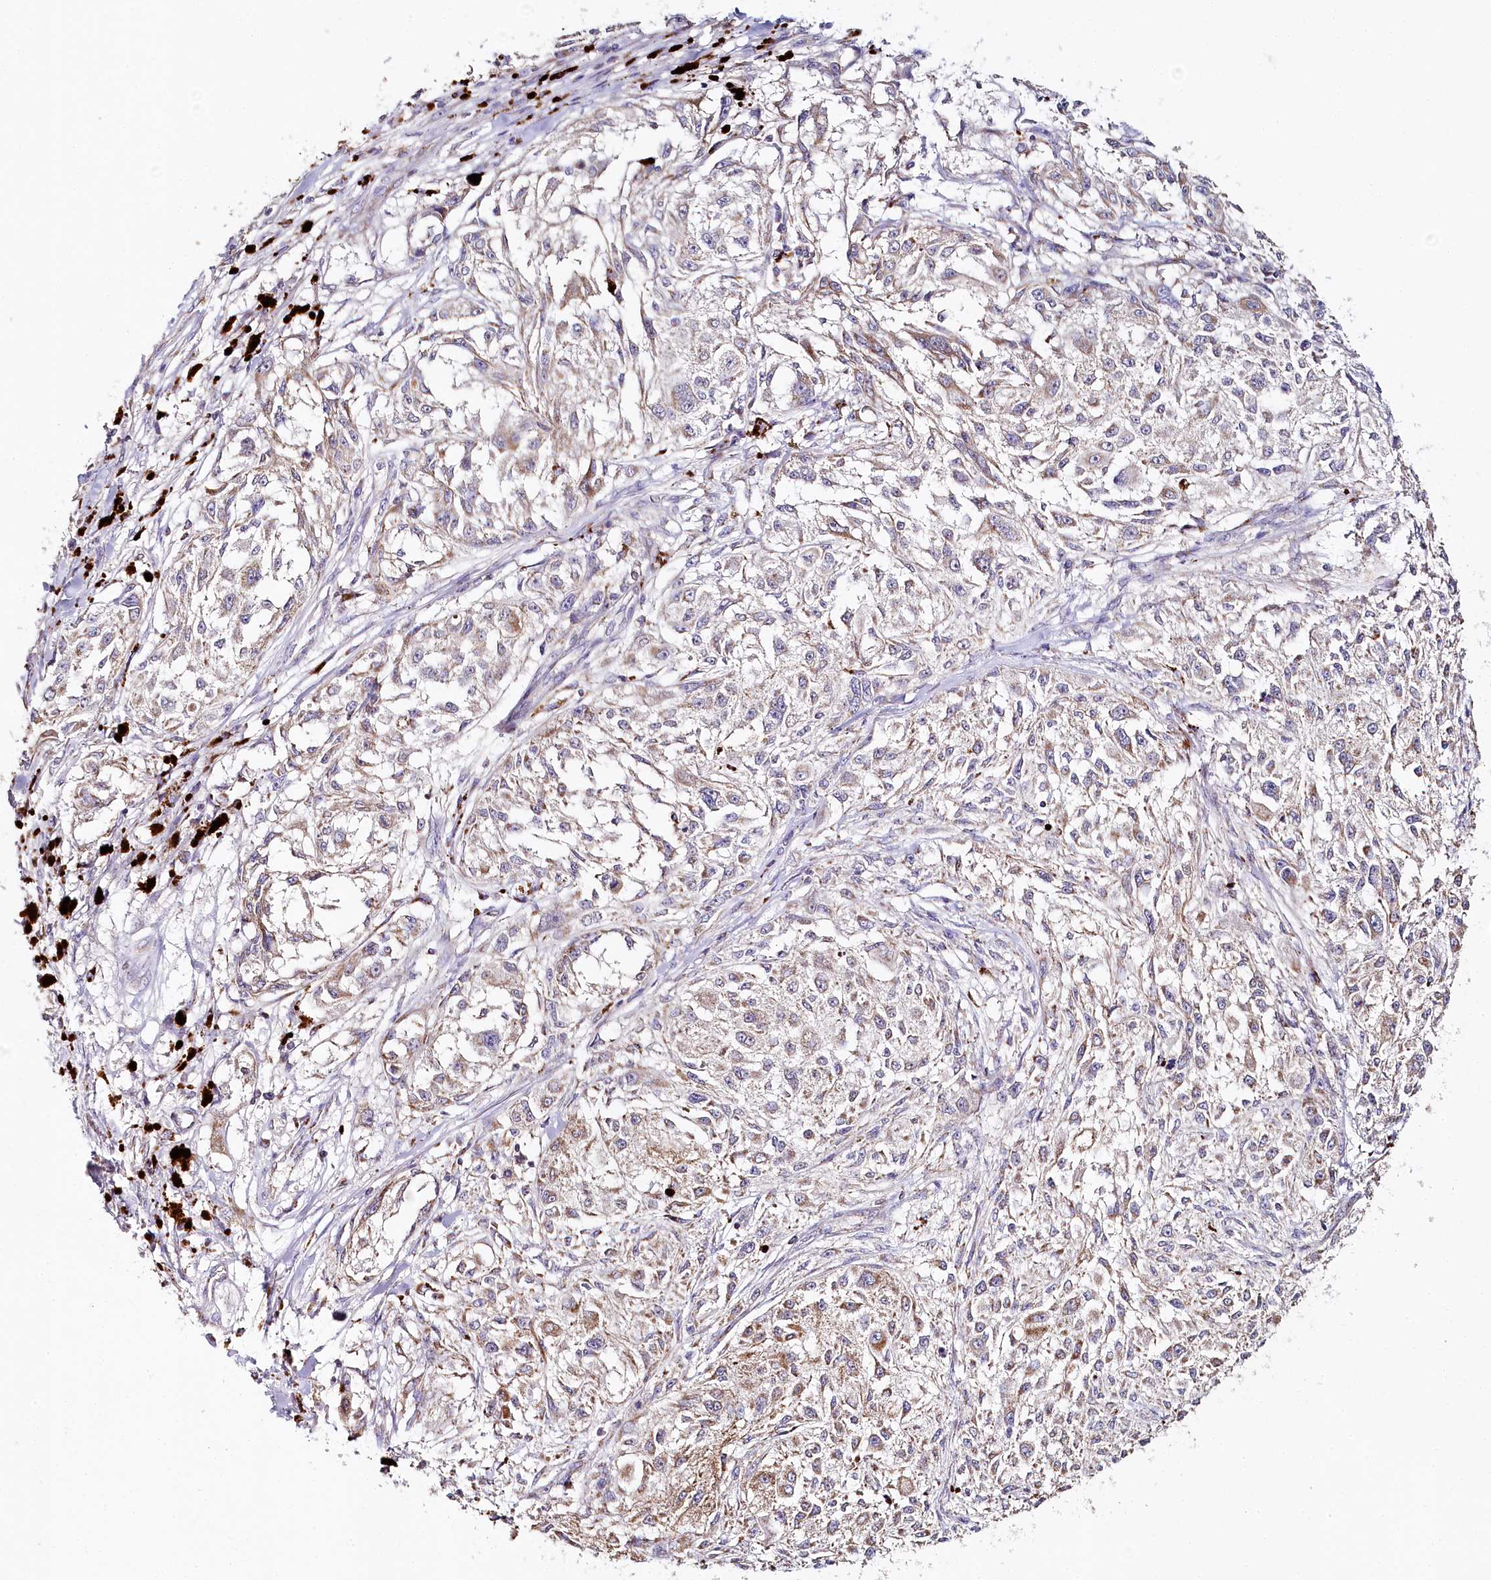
{"staining": {"intensity": "moderate", "quantity": "<25%", "location": "cytoplasmic/membranous"}, "tissue": "melanoma", "cell_type": "Tumor cells", "image_type": "cancer", "snomed": [{"axis": "morphology", "description": "Necrosis, NOS"}, {"axis": "morphology", "description": "Malignant melanoma, NOS"}, {"axis": "topography", "description": "Skin"}], "caption": "A photomicrograph of human malignant melanoma stained for a protein exhibits moderate cytoplasmic/membranous brown staining in tumor cells.", "gene": "MMP25", "patient": {"sex": "female", "age": 87}}